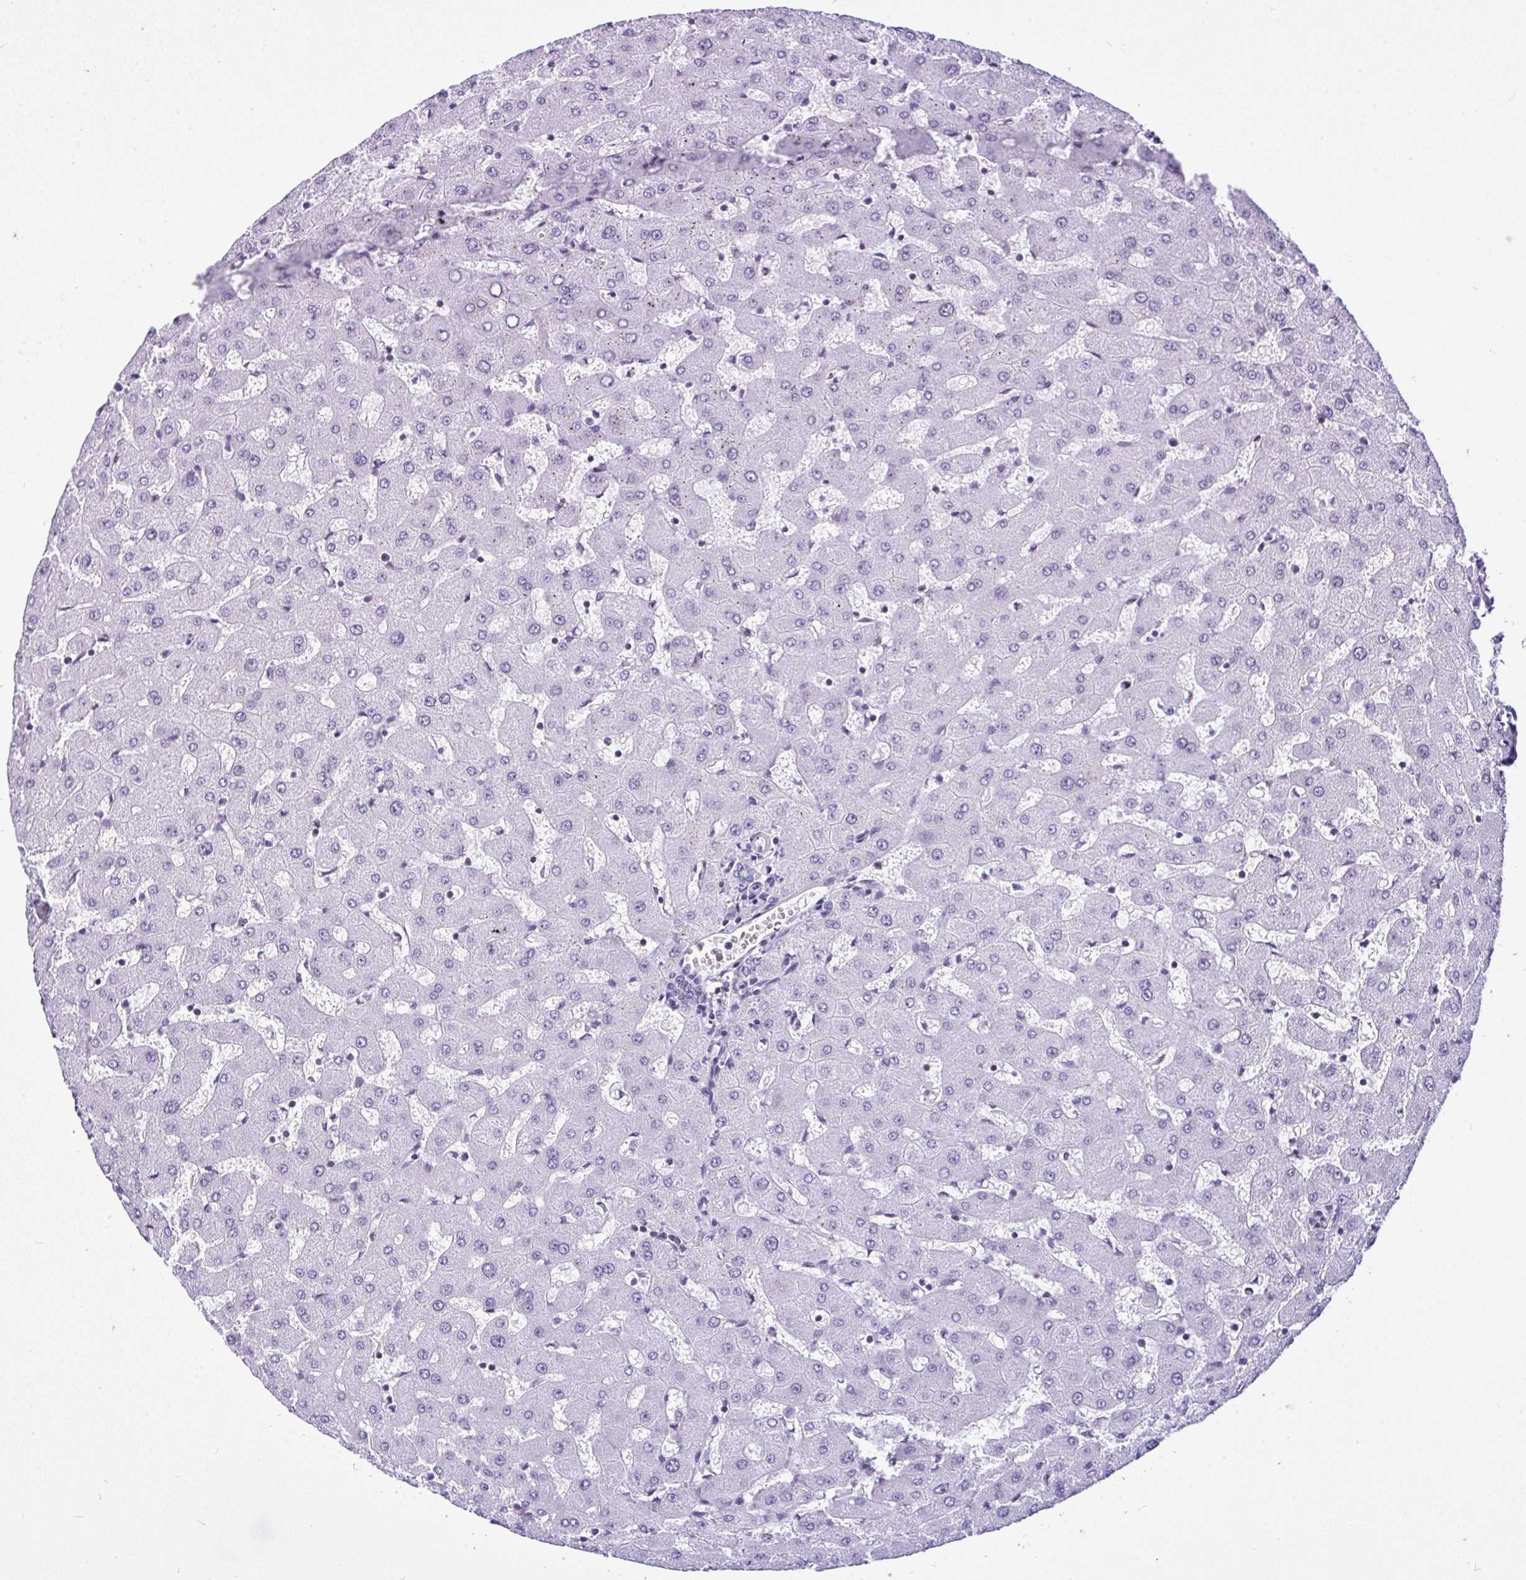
{"staining": {"intensity": "negative", "quantity": "none", "location": "none"}, "tissue": "liver", "cell_type": "Cholangiocytes", "image_type": "normal", "snomed": [{"axis": "morphology", "description": "Normal tissue, NOS"}, {"axis": "topography", "description": "Liver"}], "caption": "High power microscopy image of an immunohistochemistry histopathology image of benign liver, revealing no significant staining in cholangiocytes.", "gene": "KRT27", "patient": {"sex": "female", "age": 63}}